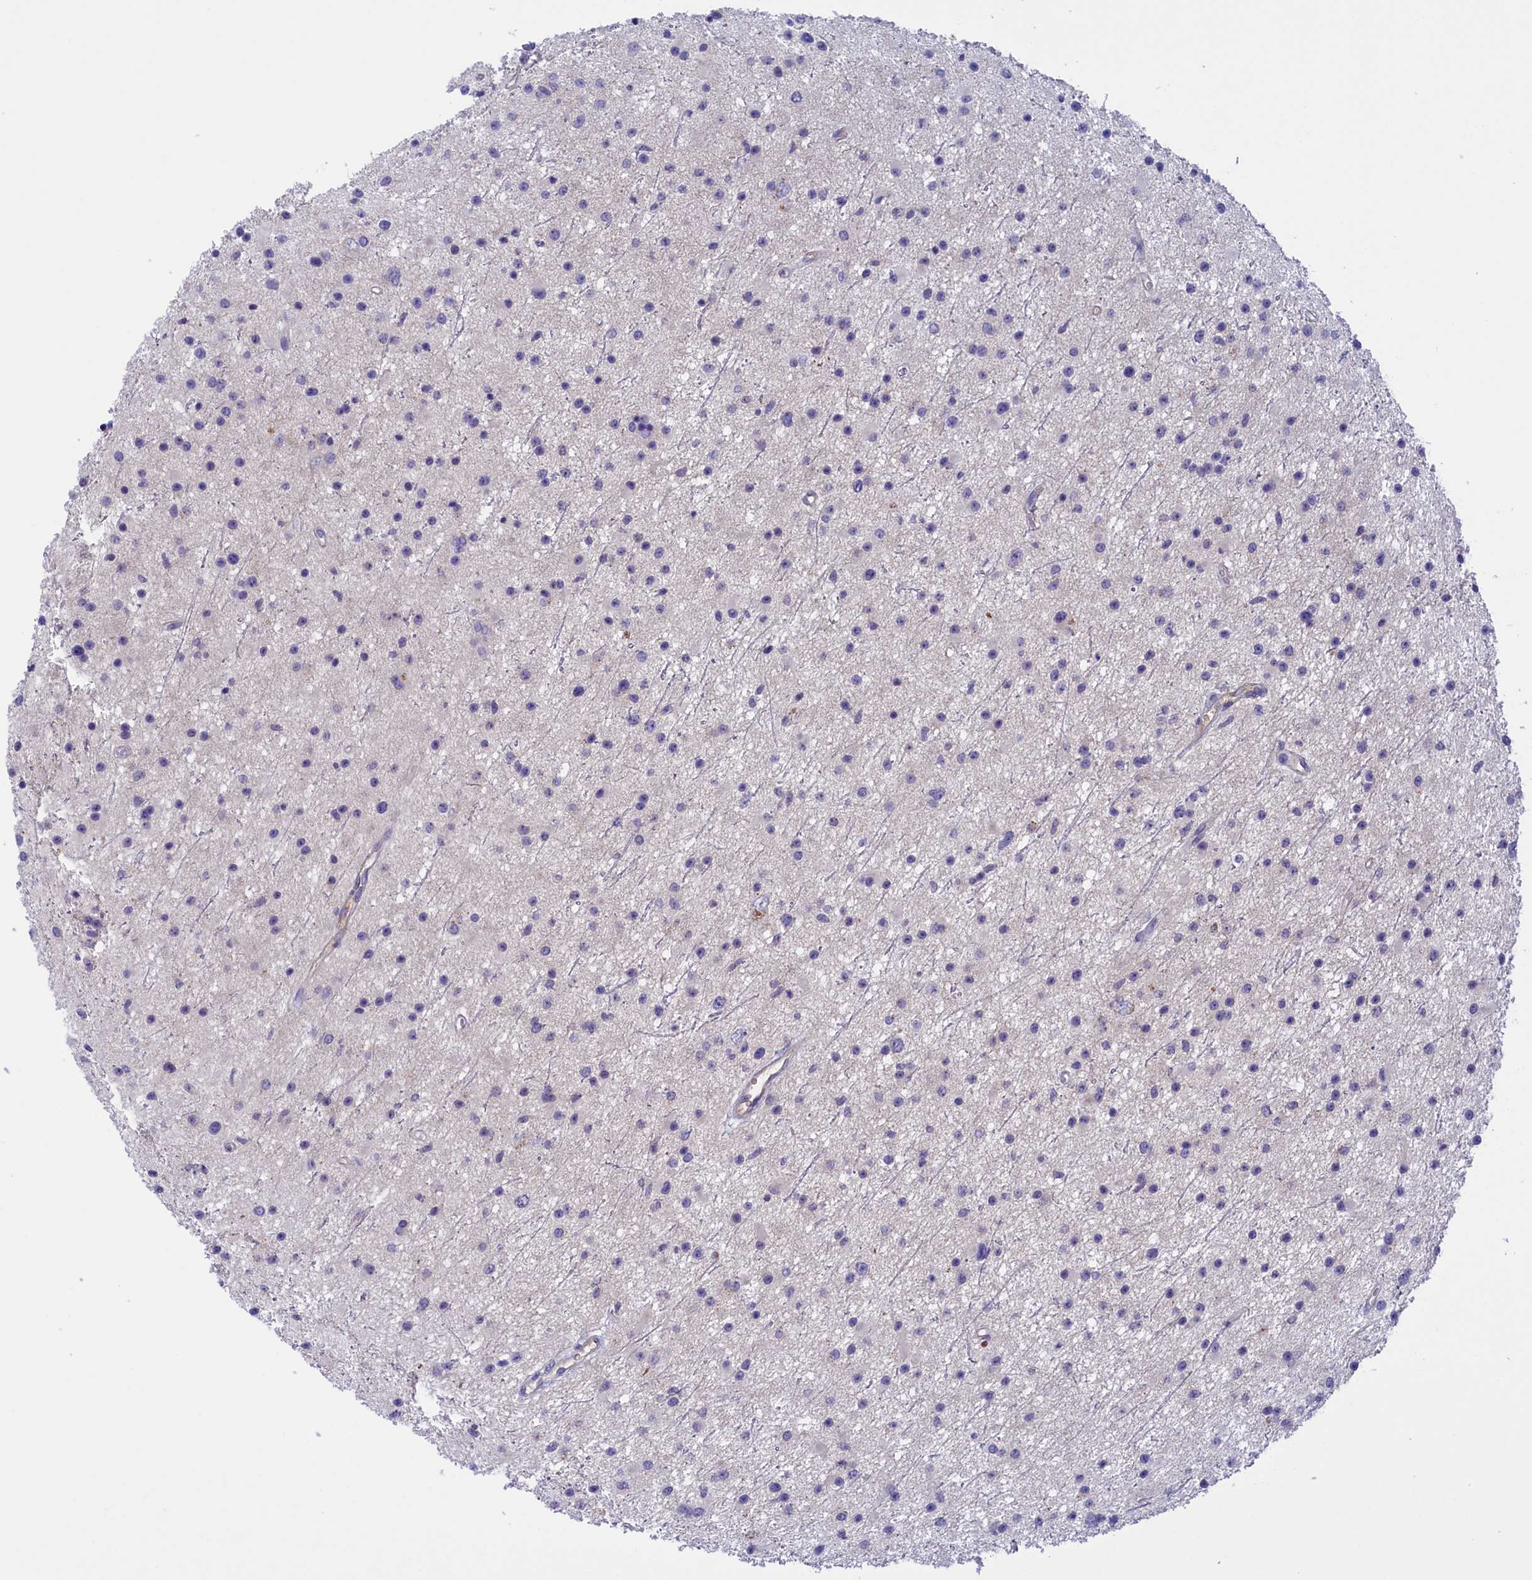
{"staining": {"intensity": "negative", "quantity": "none", "location": "none"}, "tissue": "glioma", "cell_type": "Tumor cells", "image_type": "cancer", "snomed": [{"axis": "morphology", "description": "Glioma, malignant, Low grade"}, {"axis": "topography", "description": "Cerebral cortex"}], "caption": "IHC histopathology image of neoplastic tissue: glioma stained with DAB displays no significant protein expression in tumor cells.", "gene": "STYX", "patient": {"sex": "female", "age": 39}}